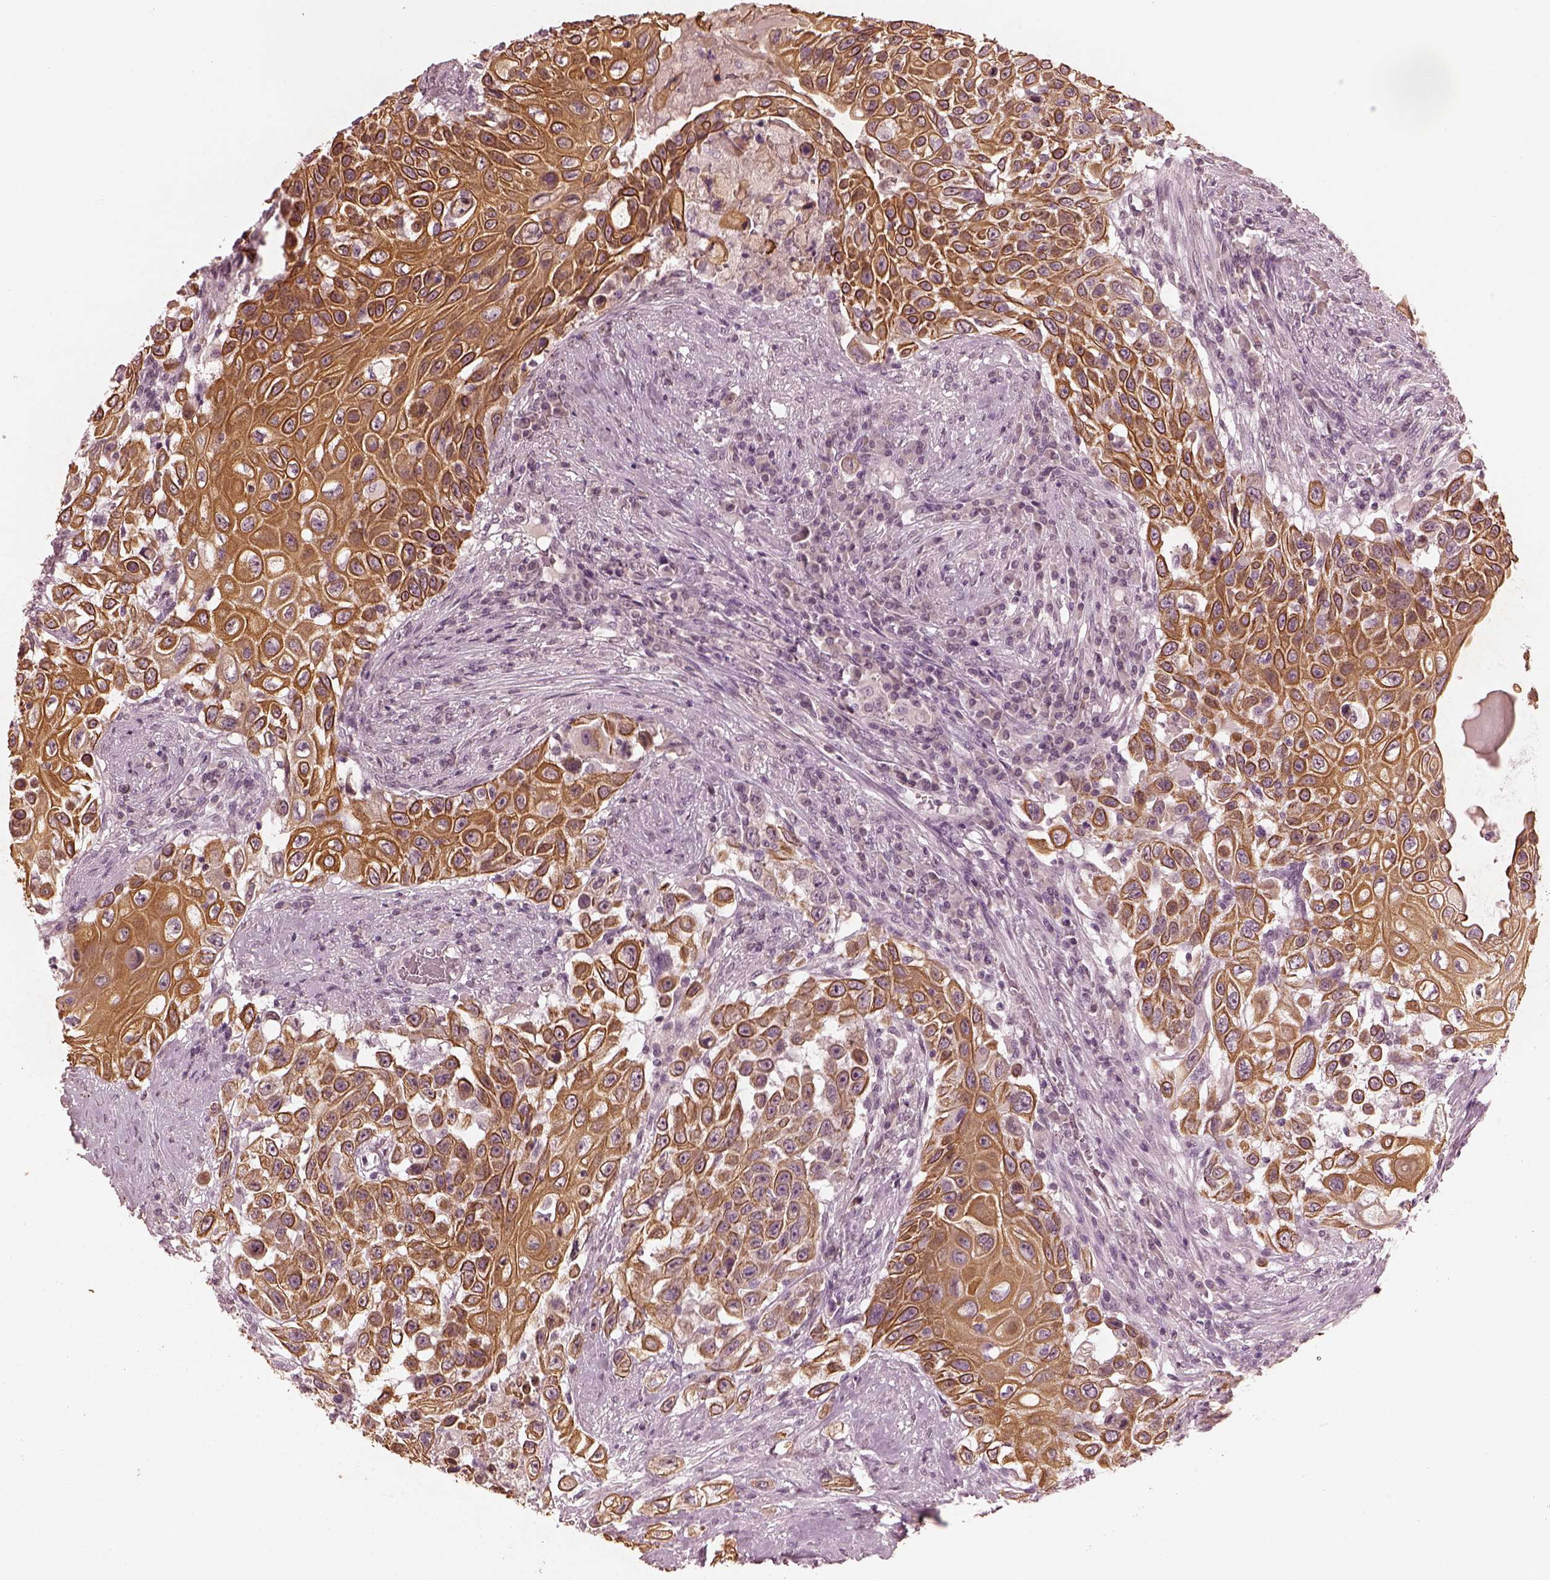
{"staining": {"intensity": "strong", "quantity": ">75%", "location": "cytoplasmic/membranous"}, "tissue": "urothelial cancer", "cell_type": "Tumor cells", "image_type": "cancer", "snomed": [{"axis": "morphology", "description": "Urothelial carcinoma, High grade"}, {"axis": "topography", "description": "Urinary bladder"}], "caption": "Protein expression analysis of human high-grade urothelial carcinoma reveals strong cytoplasmic/membranous positivity in about >75% of tumor cells. (DAB (3,3'-diaminobenzidine) IHC, brown staining for protein, blue staining for nuclei).", "gene": "KRT79", "patient": {"sex": "female", "age": 56}}